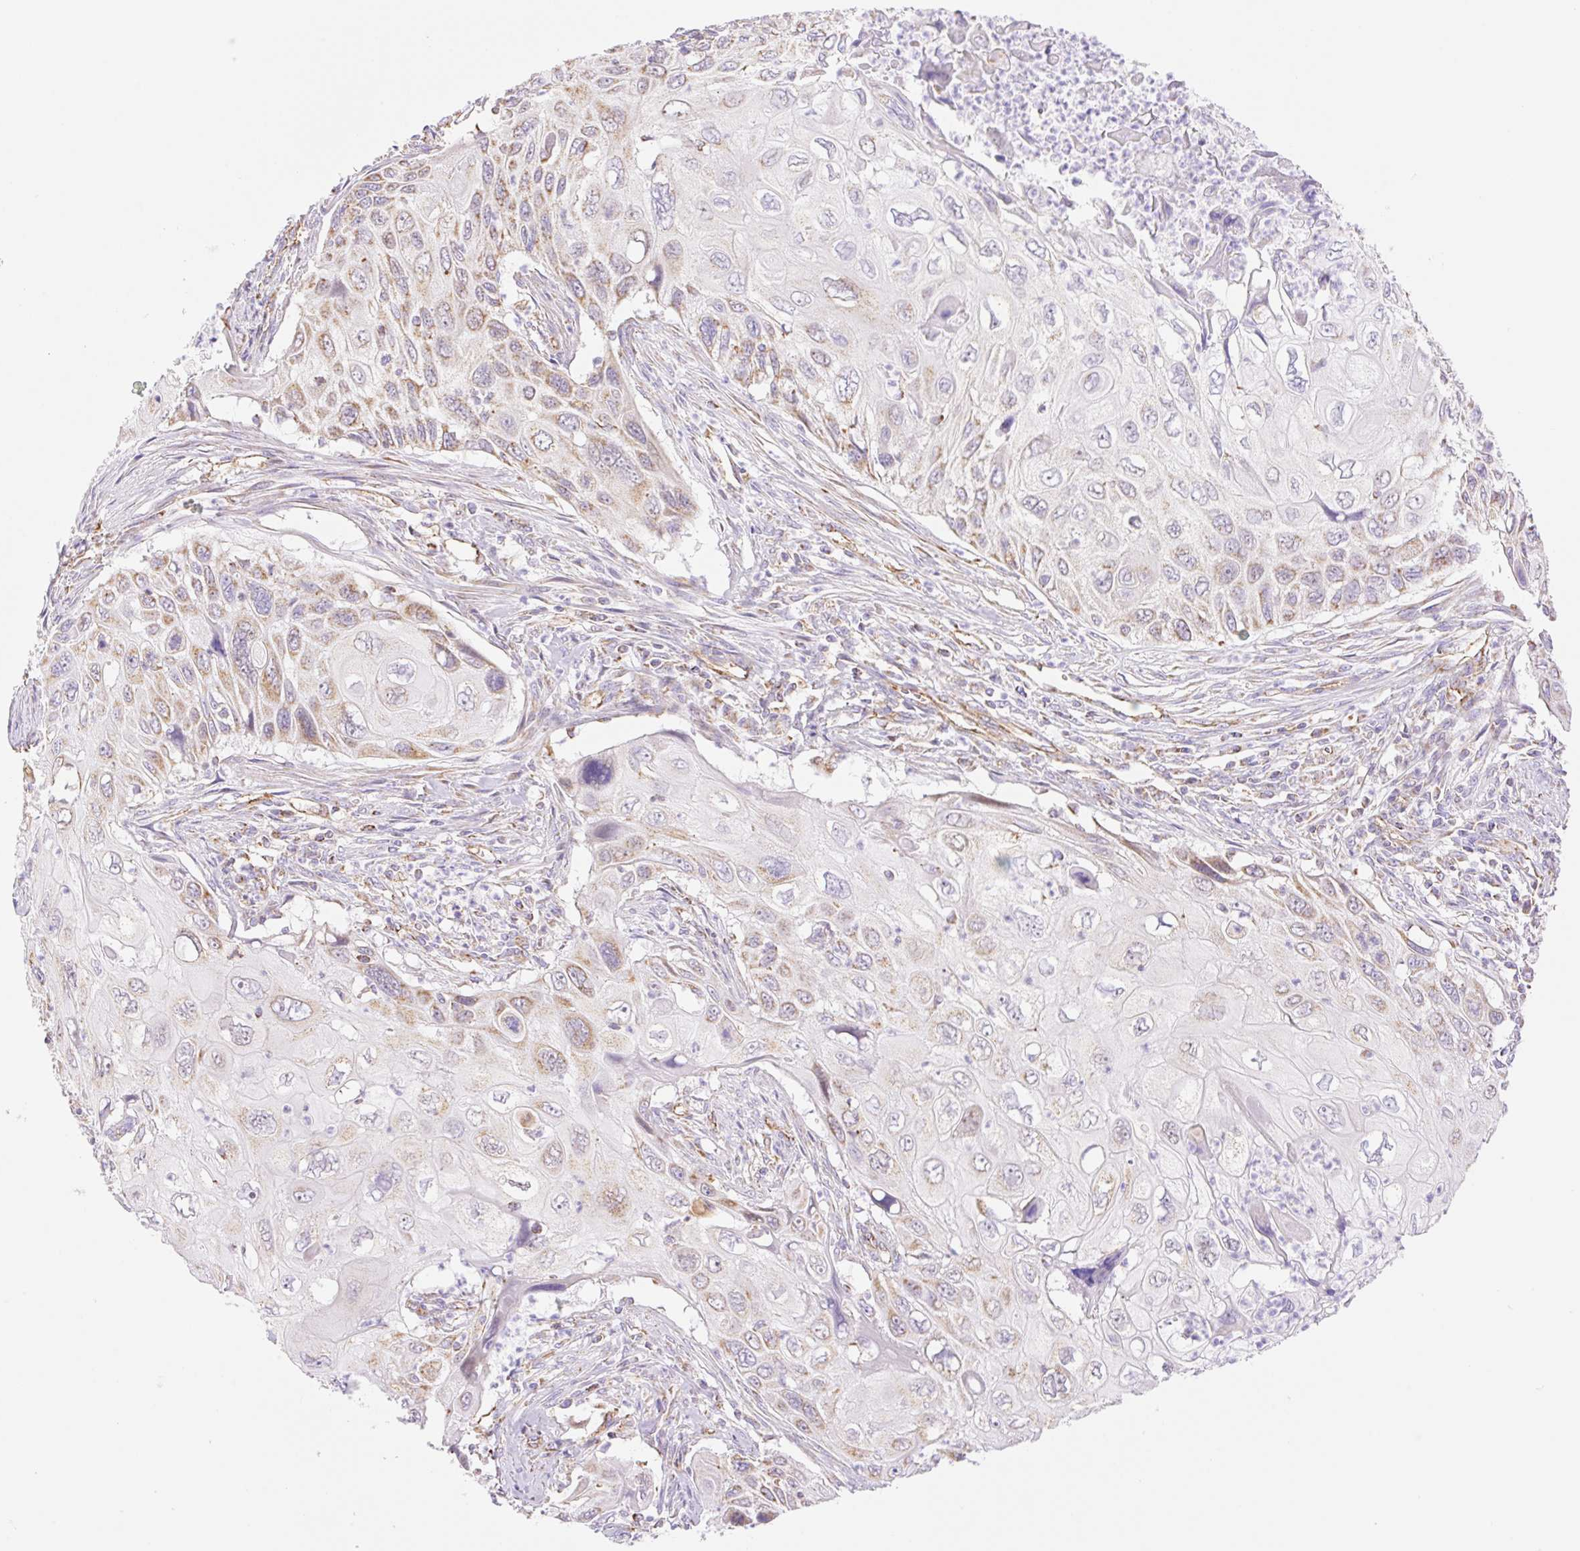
{"staining": {"intensity": "moderate", "quantity": "<25%", "location": "cytoplasmic/membranous"}, "tissue": "cervical cancer", "cell_type": "Tumor cells", "image_type": "cancer", "snomed": [{"axis": "morphology", "description": "Squamous cell carcinoma, NOS"}, {"axis": "topography", "description": "Cervix"}], "caption": "This is a photomicrograph of immunohistochemistry staining of cervical cancer, which shows moderate staining in the cytoplasmic/membranous of tumor cells.", "gene": "ESAM", "patient": {"sex": "female", "age": 70}}